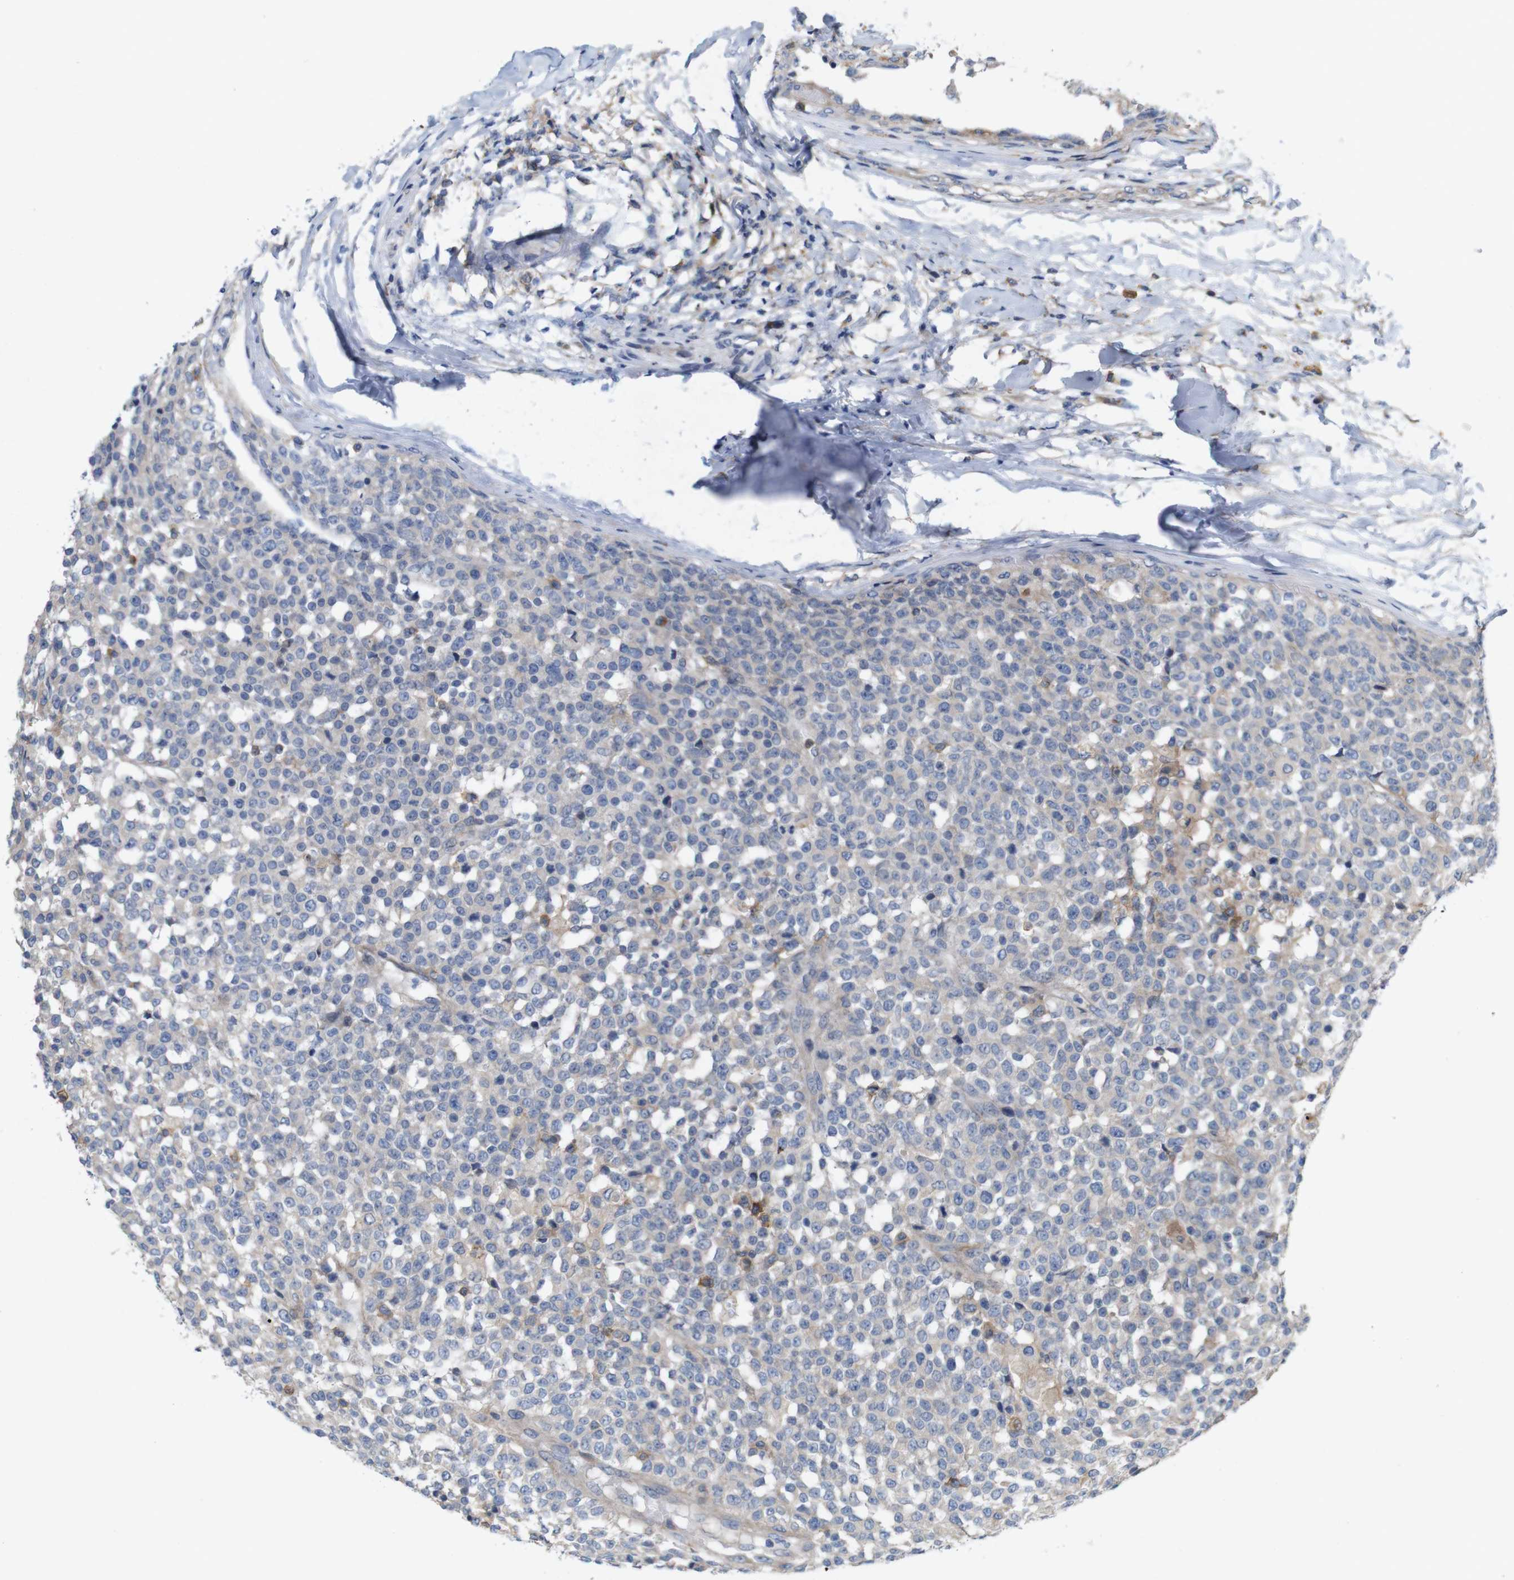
{"staining": {"intensity": "weak", "quantity": "<25%", "location": "cytoplasmic/membranous"}, "tissue": "testis cancer", "cell_type": "Tumor cells", "image_type": "cancer", "snomed": [{"axis": "morphology", "description": "Seminoma, NOS"}, {"axis": "topography", "description": "Testis"}], "caption": "There is no significant expression in tumor cells of testis seminoma.", "gene": "SIGLEC8", "patient": {"sex": "male", "age": 59}}